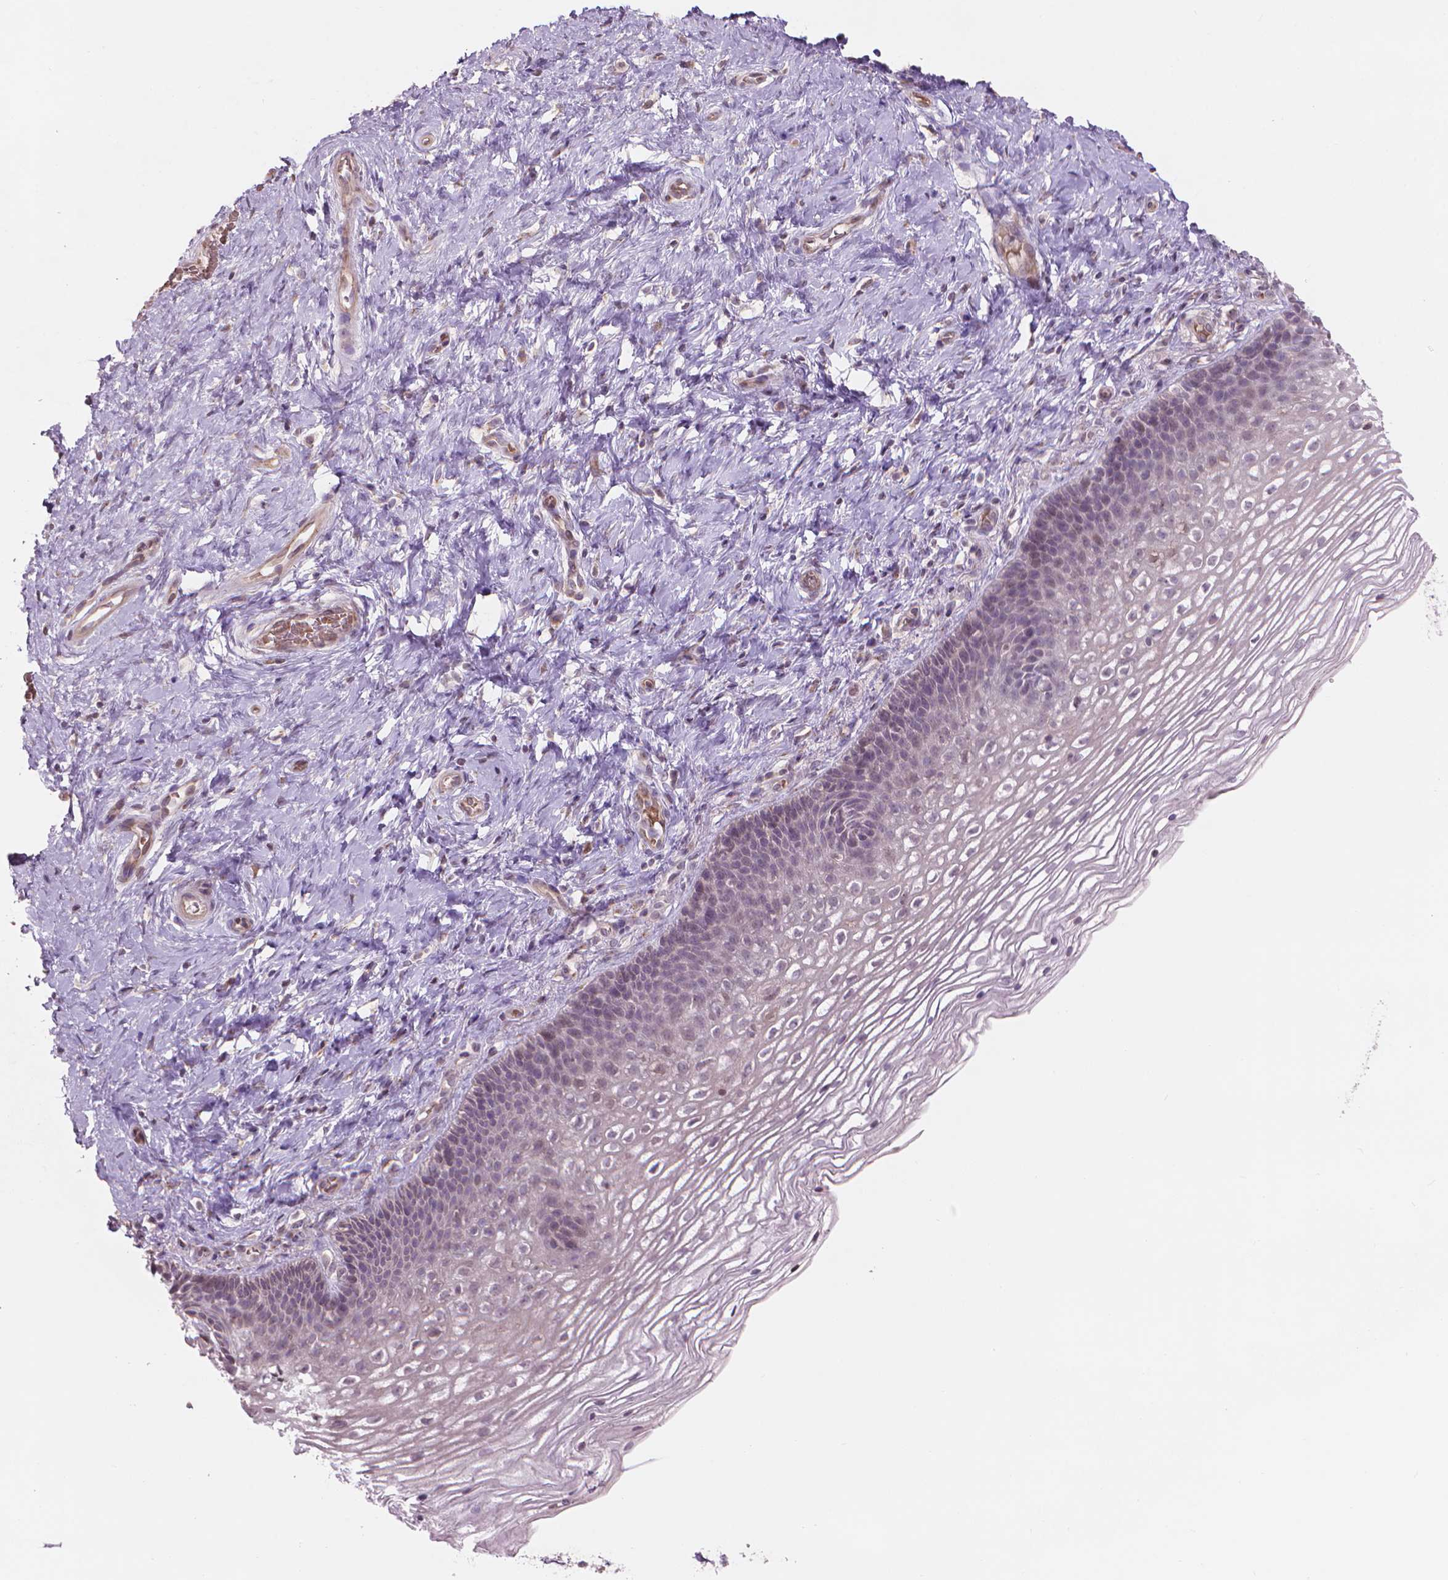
{"staining": {"intensity": "negative", "quantity": "none", "location": "none"}, "tissue": "cervix", "cell_type": "Glandular cells", "image_type": "normal", "snomed": [{"axis": "morphology", "description": "Normal tissue, NOS"}, {"axis": "topography", "description": "Cervix"}], "caption": "Immunohistochemistry (IHC) micrograph of normal cervix stained for a protein (brown), which displays no positivity in glandular cells.", "gene": "IFFO1", "patient": {"sex": "female", "age": 34}}